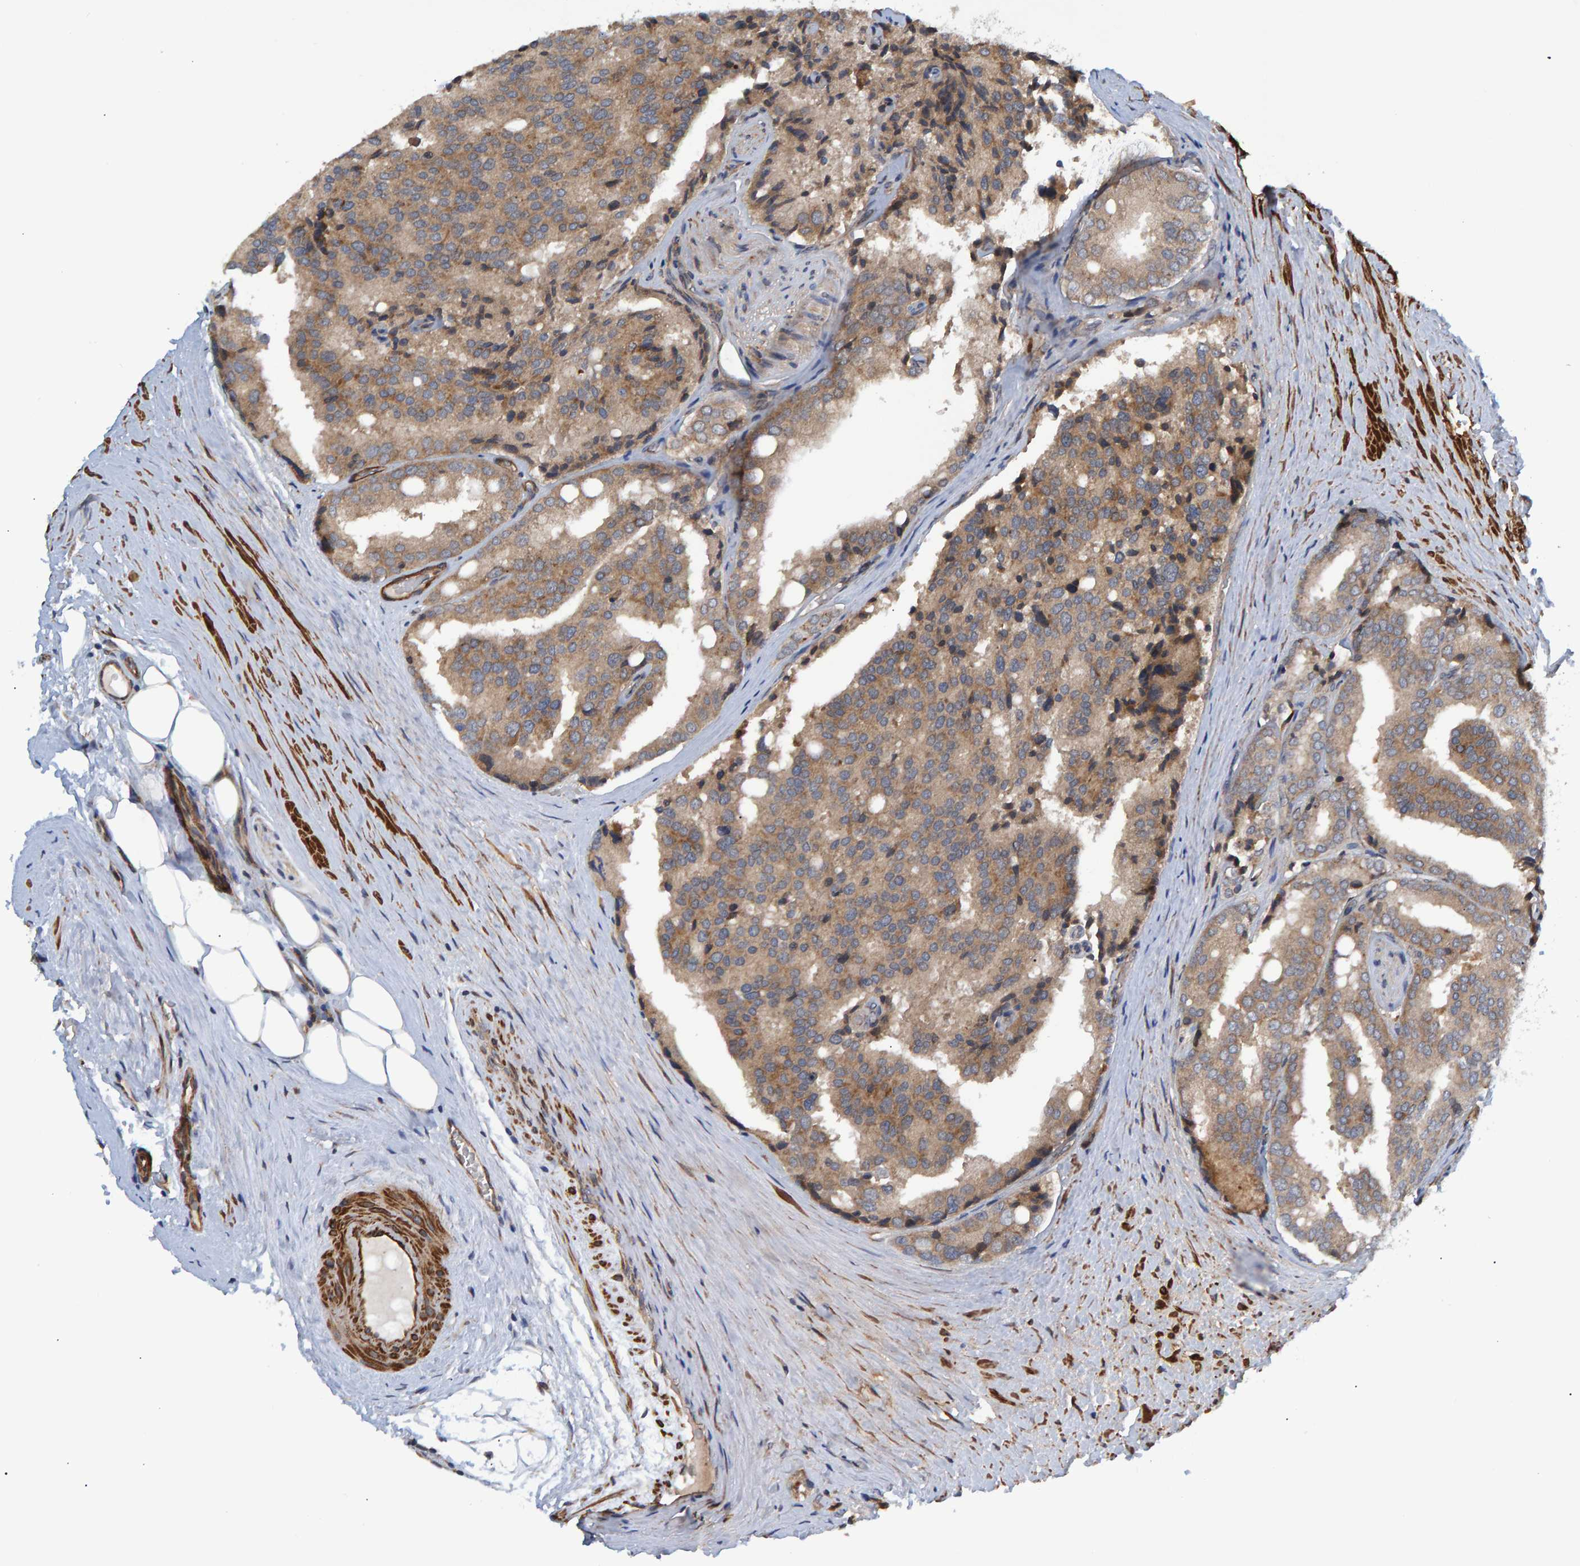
{"staining": {"intensity": "weak", "quantity": "25%-75%", "location": "cytoplasmic/membranous"}, "tissue": "prostate cancer", "cell_type": "Tumor cells", "image_type": "cancer", "snomed": [{"axis": "morphology", "description": "Adenocarcinoma, High grade"}, {"axis": "topography", "description": "Prostate"}], "caption": "Immunohistochemistry (IHC) staining of prostate cancer, which displays low levels of weak cytoplasmic/membranous expression in approximately 25%-75% of tumor cells indicating weak cytoplasmic/membranous protein positivity. The staining was performed using DAB (3,3'-diaminobenzidine) (brown) for protein detection and nuclei were counterstained in hematoxylin (blue).", "gene": "ATP6V1H", "patient": {"sex": "male", "age": 50}}